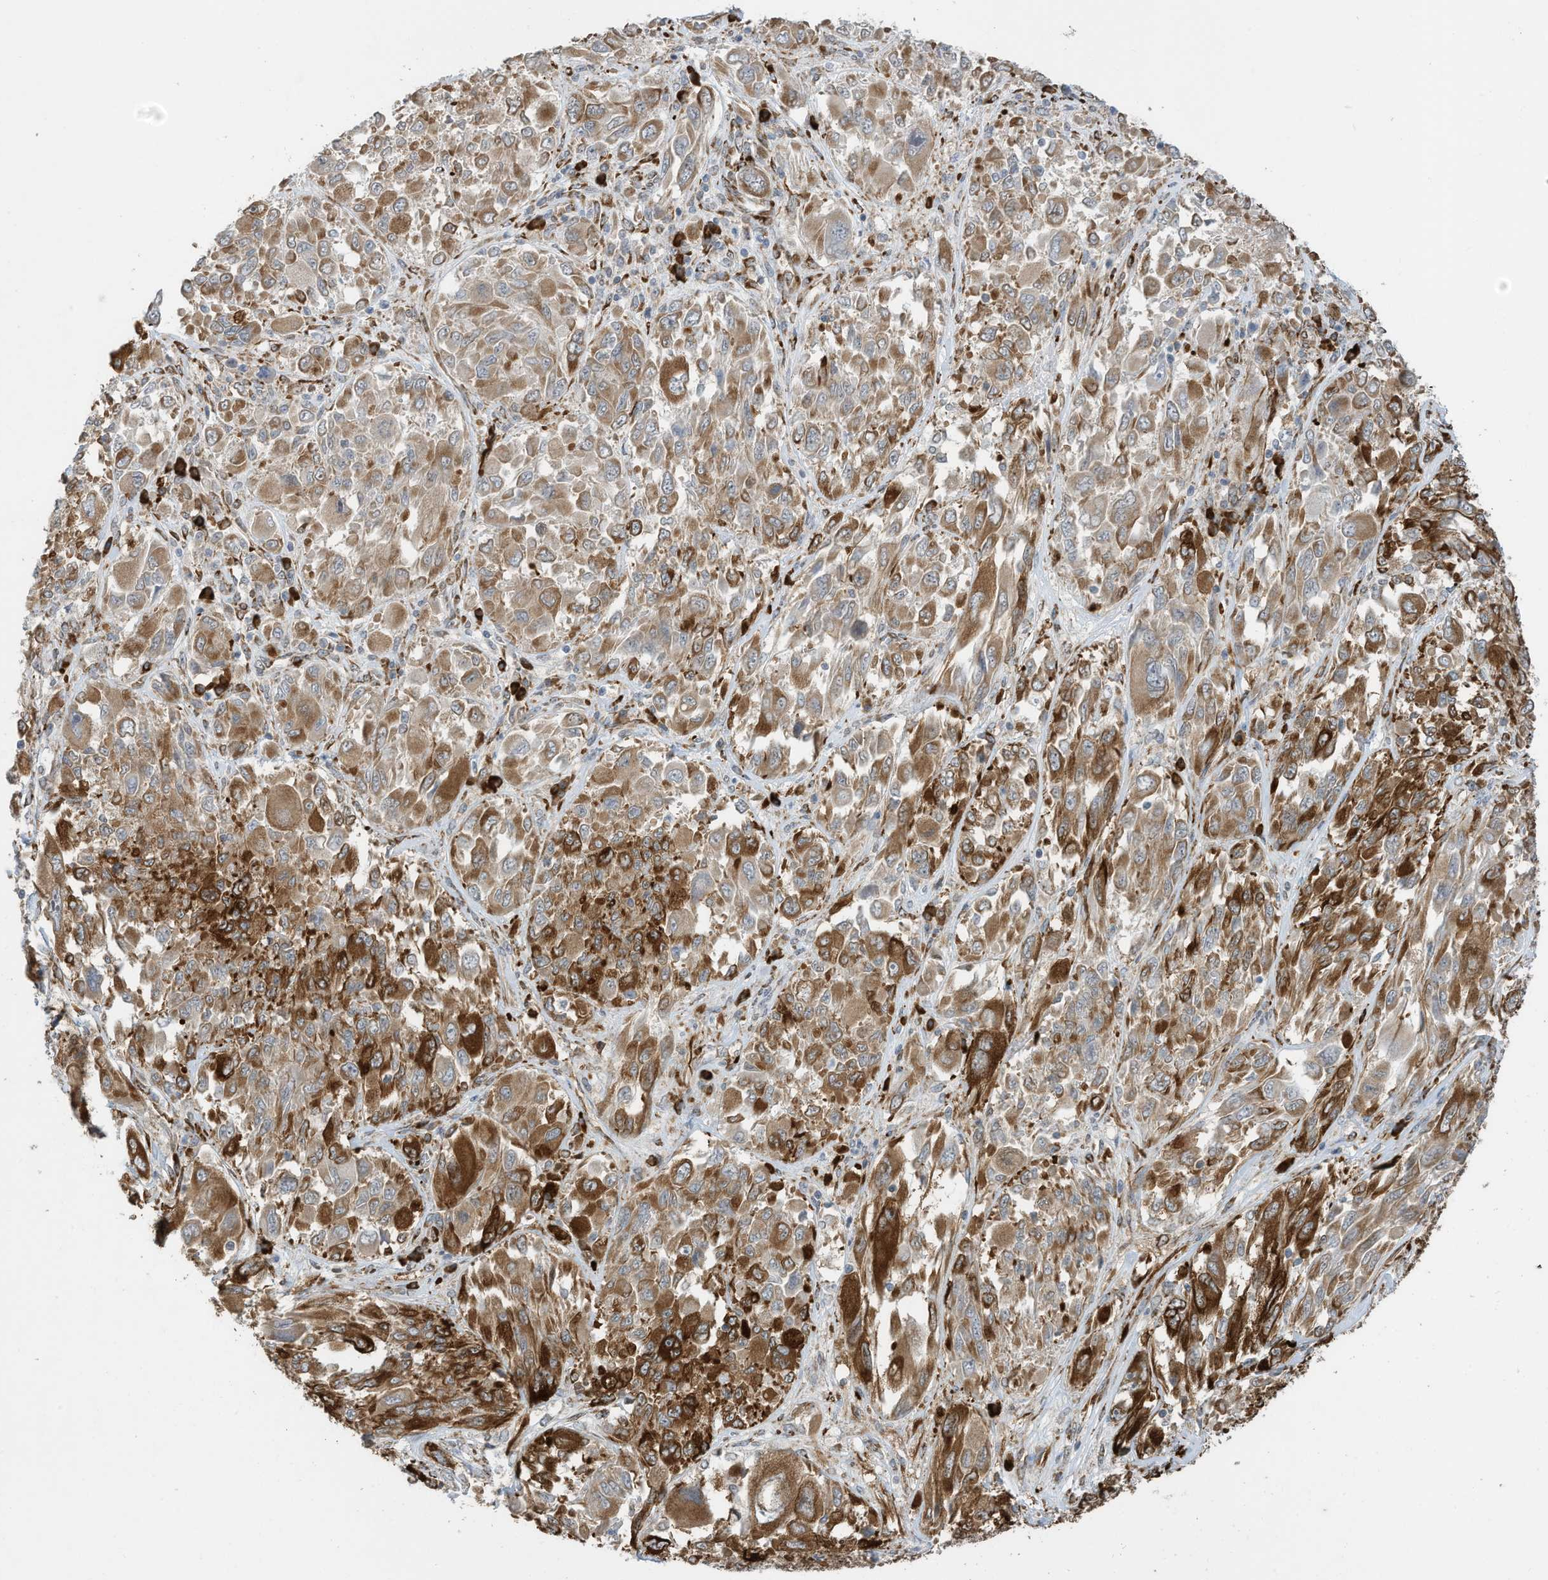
{"staining": {"intensity": "strong", "quantity": "25%-75%", "location": "cytoplasmic/membranous"}, "tissue": "melanoma", "cell_type": "Tumor cells", "image_type": "cancer", "snomed": [{"axis": "morphology", "description": "Malignant melanoma, NOS"}, {"axis": "topography", "description": "Skin"}], "caption": "Immunohistochemical staining of malignant melanoma shows strong cytoplasmic/membranous protein positivity in approximately 25%-75% of tumor cells. The protein is stained brown, and the nuclei are stained in blue (DAB (3,3'-diaminobenzidine) IHC with brightfield microscopy, high magnification).", "gene": "ZBTB45", "patient": {"sex": "female", "age": 91}}